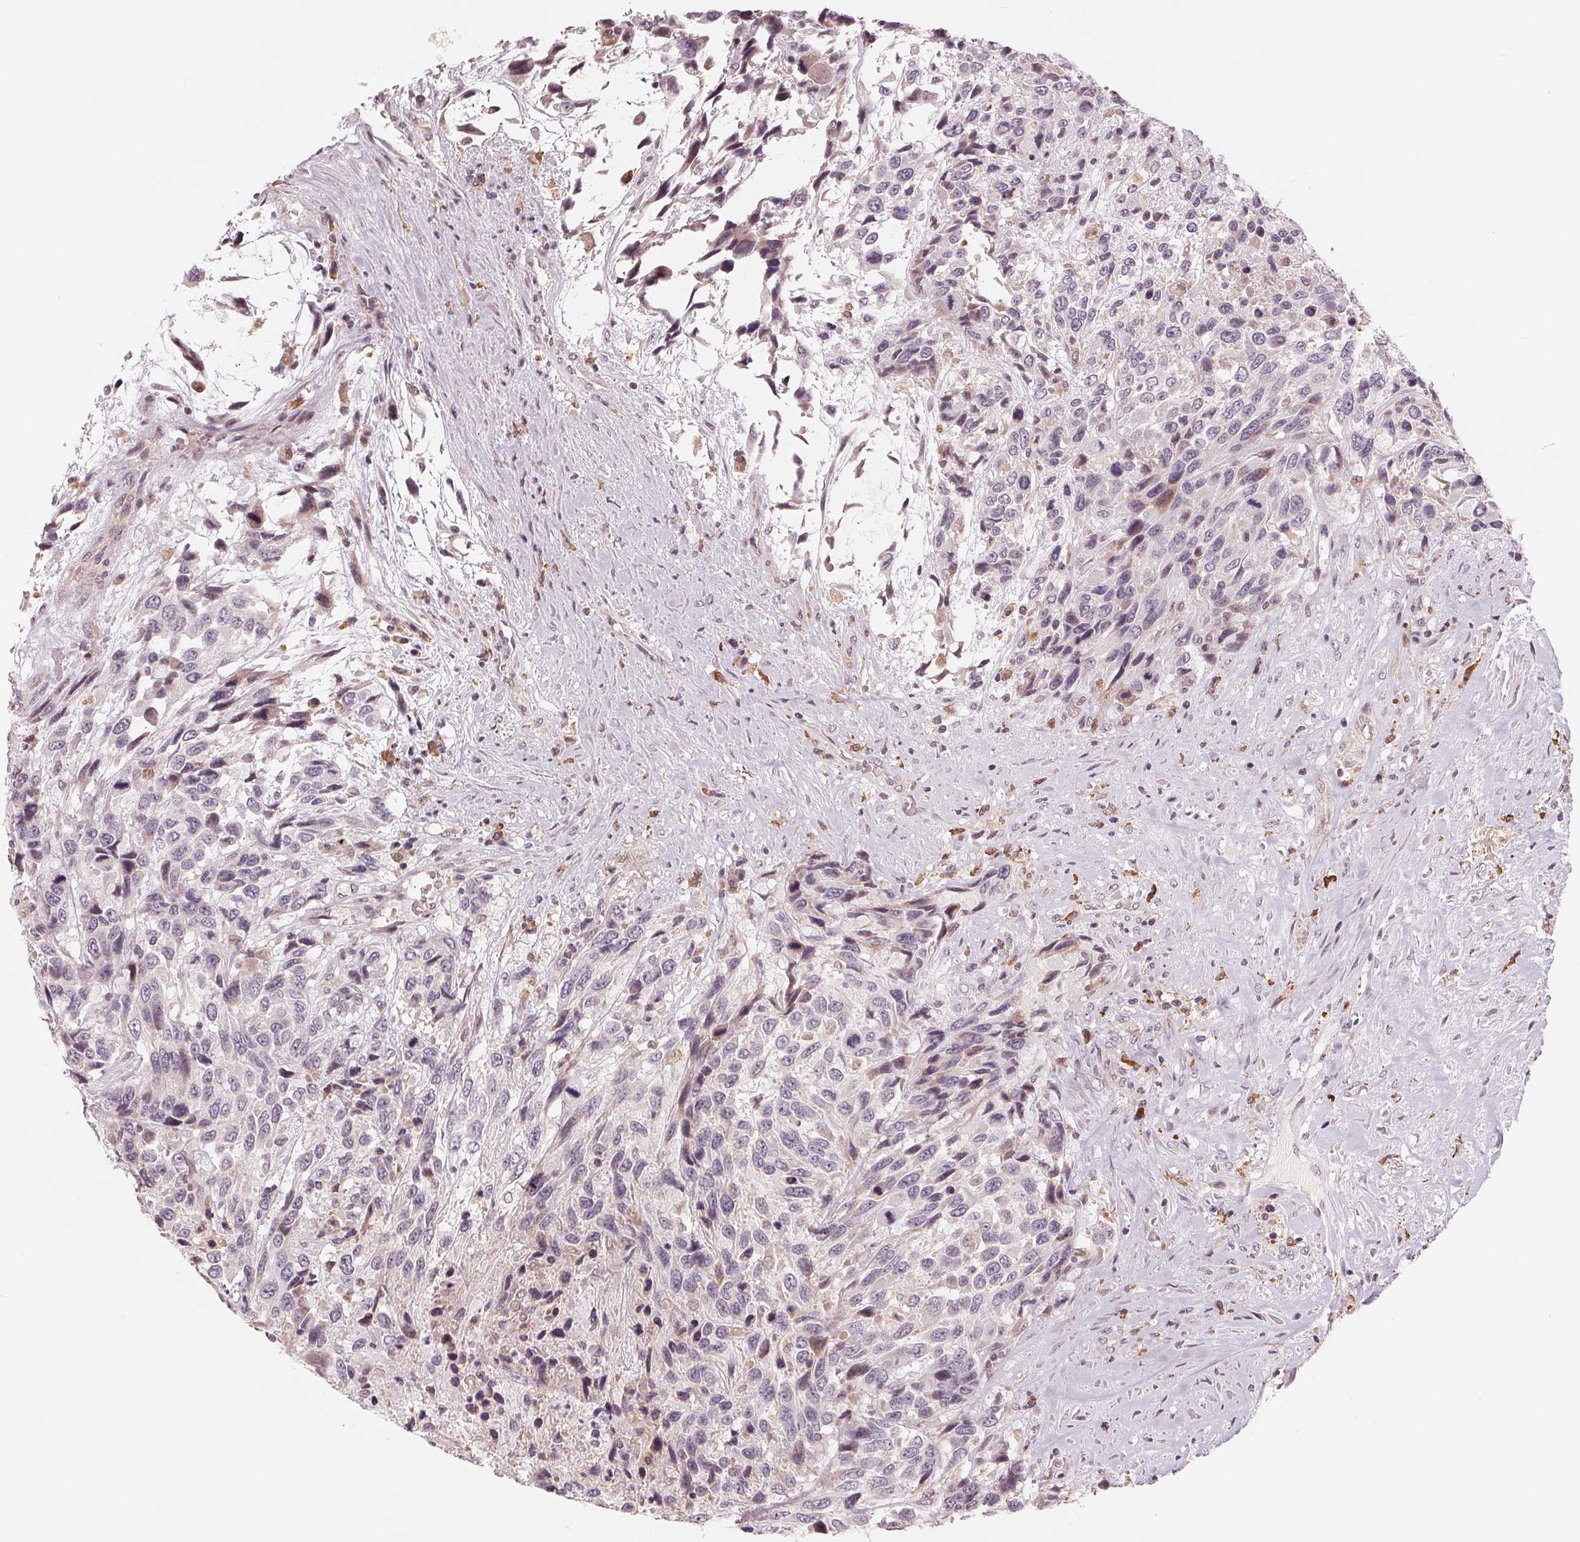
{"staining": {"intensity": "negative", "quantity": "none", "location": "none"}, "tissue": "urothelial cancer", "cell_type": "Tumor cells", "image_type": "cancer", "snomed": [{"axis": "morphology", "description": "Urothelial carcinoma, High grade"}, {"axis": "topography", "description": "Urinary bladder"}], "caption": "Tumor cells are negative for protein expression in human urothelial carcinoma (high-grade). (DAB immunohistochemistry (IHC) with hematoxylin counter stain).", "gene": "IL9R", "patient": {"sex": "female", "age": 70}}